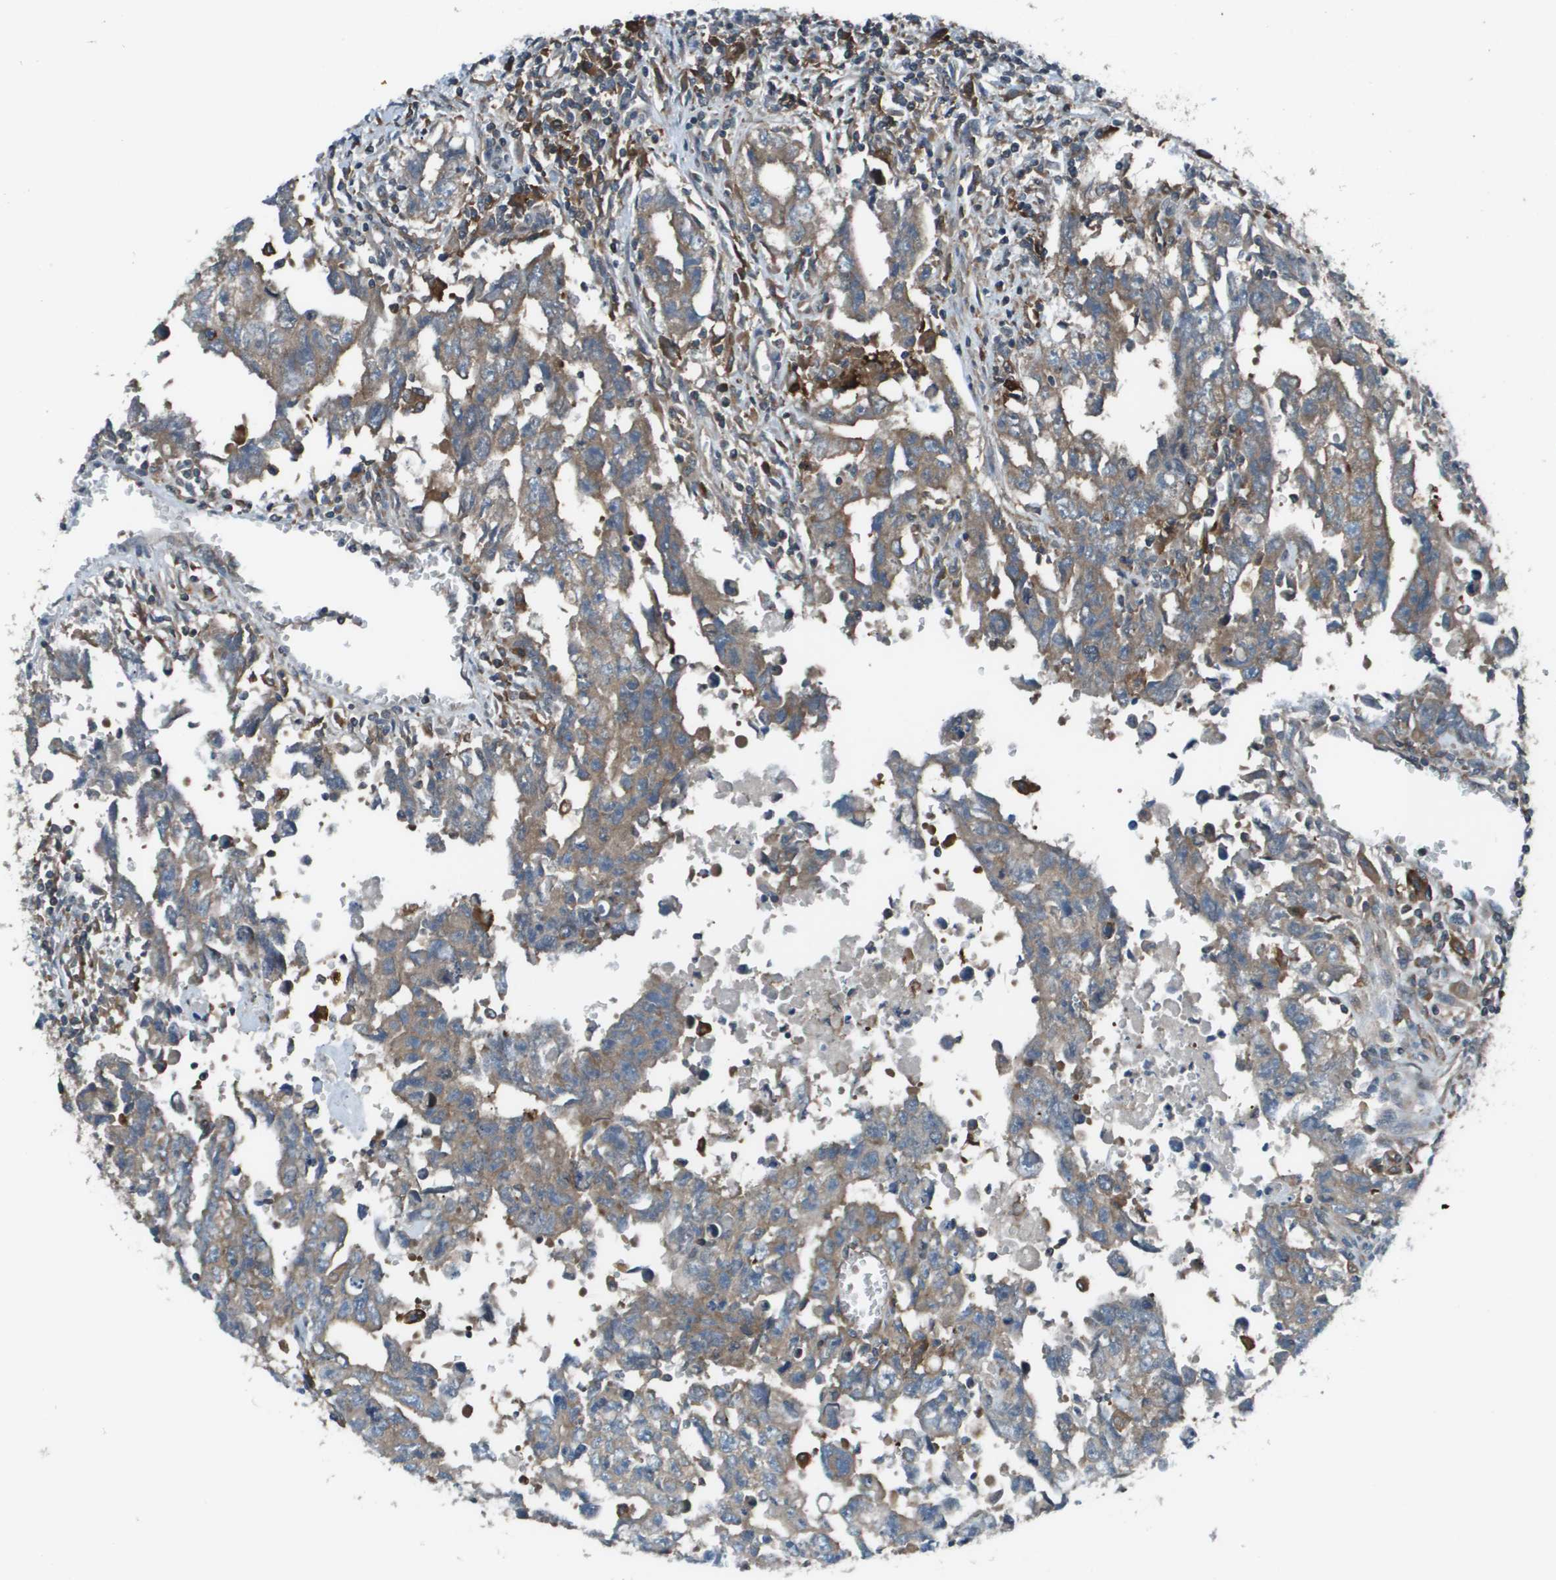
{"staining": {"intensity": "moderate", "quantity": ">75%", "location": "cytoplasmic/membranous"}, "tissue": "testis cancer", "cell_type": "Tumor cells", "image_type": "cancer", "snomed": [{"axis": "morphology", "description": "Carcinoma, Embryonal, NOS"}, {"axis": "topography", "description": "Testis"}], "caption": "IHC photomicrograph of testis embryonal carcinoma stained for a protein (brown), which reveals medium levels of moderate cytoplasmic/membranous staining in approximately >75% of tumor cells.", "gene": "EIF3B", "patient": {"sex": "male", "age": 28}}